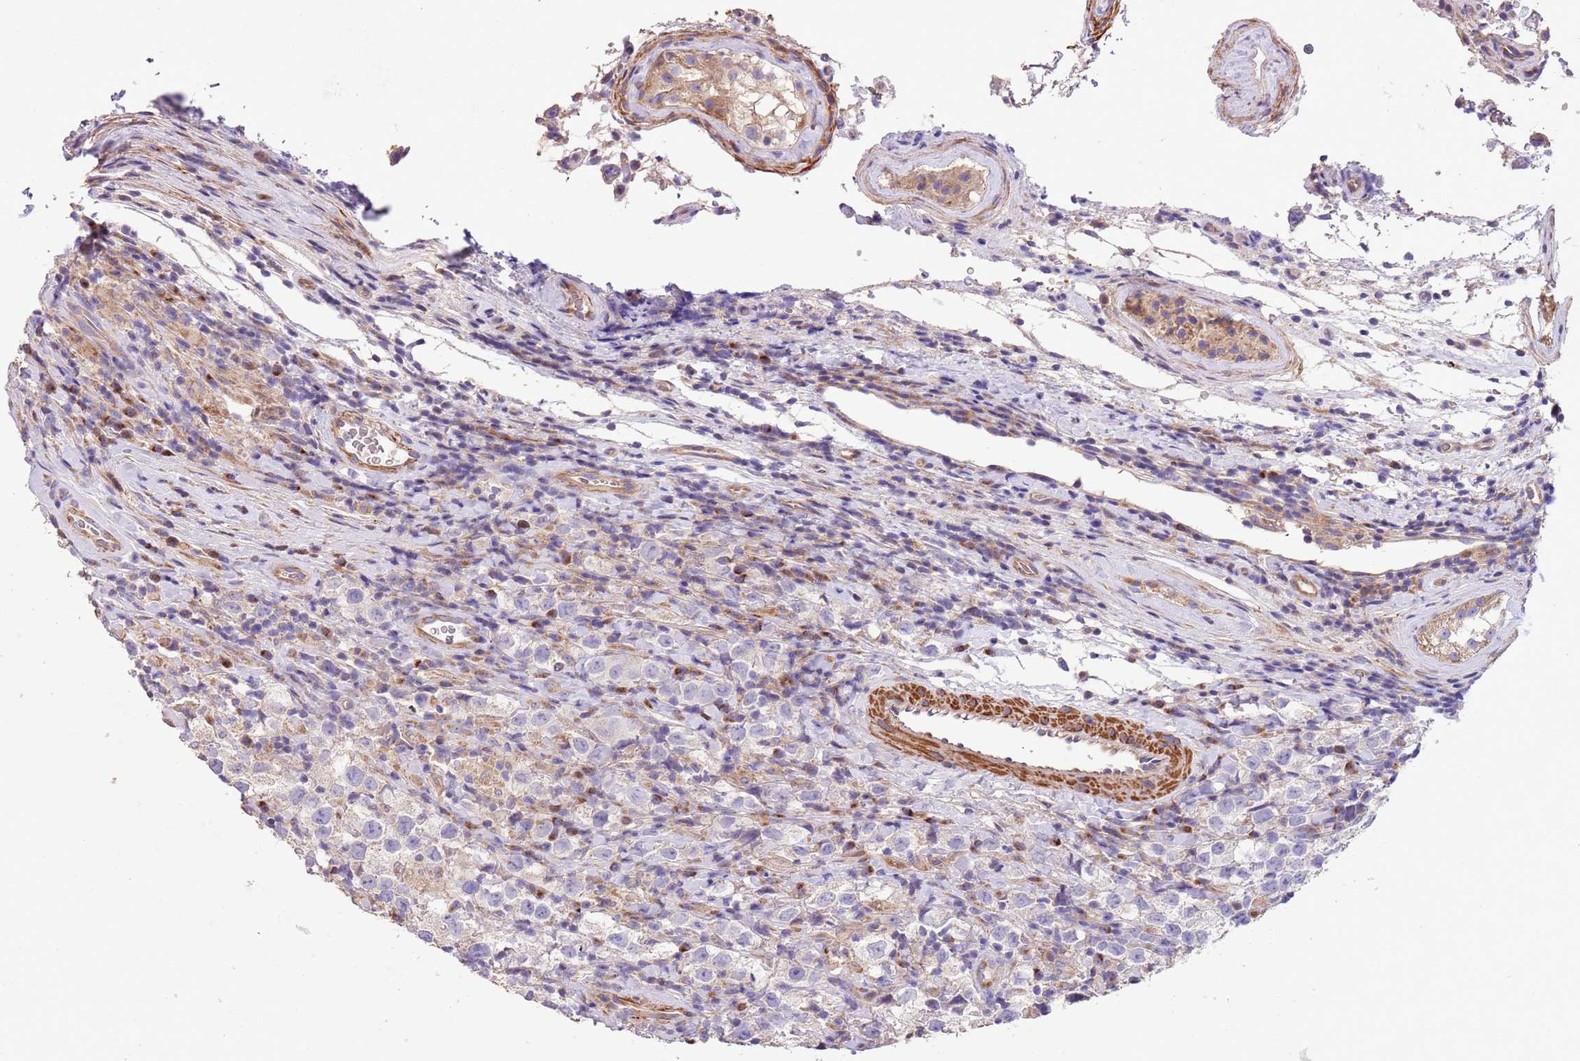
{"staining": {"intensity": "negative", "quantity": "none", "location": "none"}, "tissue": "testis cancer", "cell_type": "Tumor cells", "image_type": "cancer", "snomed": [{"axis": "morphology", "description": "Seminoma, NOS"}, {"axis": "morphology", "description": "Carcinoma, Embryonal, NOS"}, {"axis": "topography", "description": "Testis"}], "caption": "This is an IHC photomicrograph of human testis cancer (embryonal carcinoma). There is no positivity in tumor cells.", "gene": "PIGA", "patient": {"sex": "male", "age": 41}}